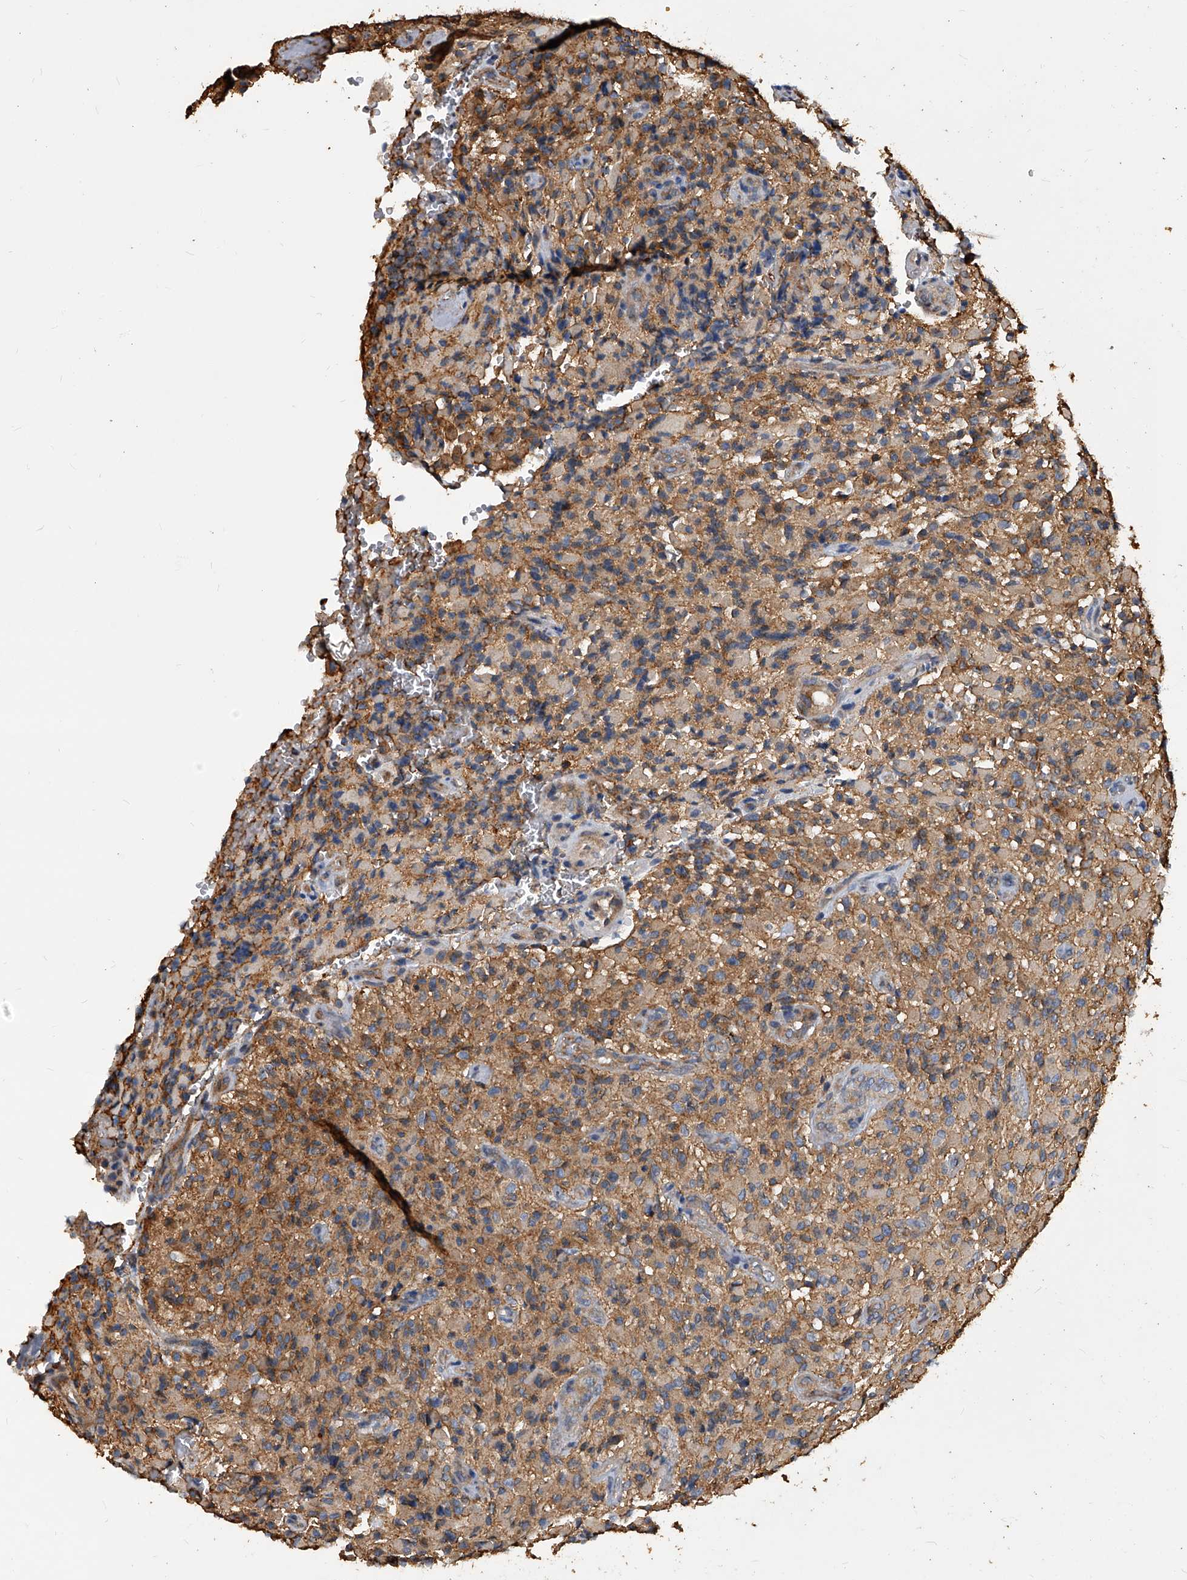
{"staining": {"intensity": "weak", "quantity": "25%-75%", "location": "cytoplasmic/membranous"}, "tissue": "glioma", "cell_type": "Tumor cells", "image_type": "cancer", "snomed": [{"axis": "morphology", "description": "Glioma, malignant, High grade"}, {"axis": "topography", "description": "Brain"}], "caption": "Tumor cells demonstrate weak cytoplasmic/membranous positivity in about 25%-75% of cells in malignant glioma (high-grade).", "gene": "ATG5", "patient": {"sex": "male", "age": 71}}